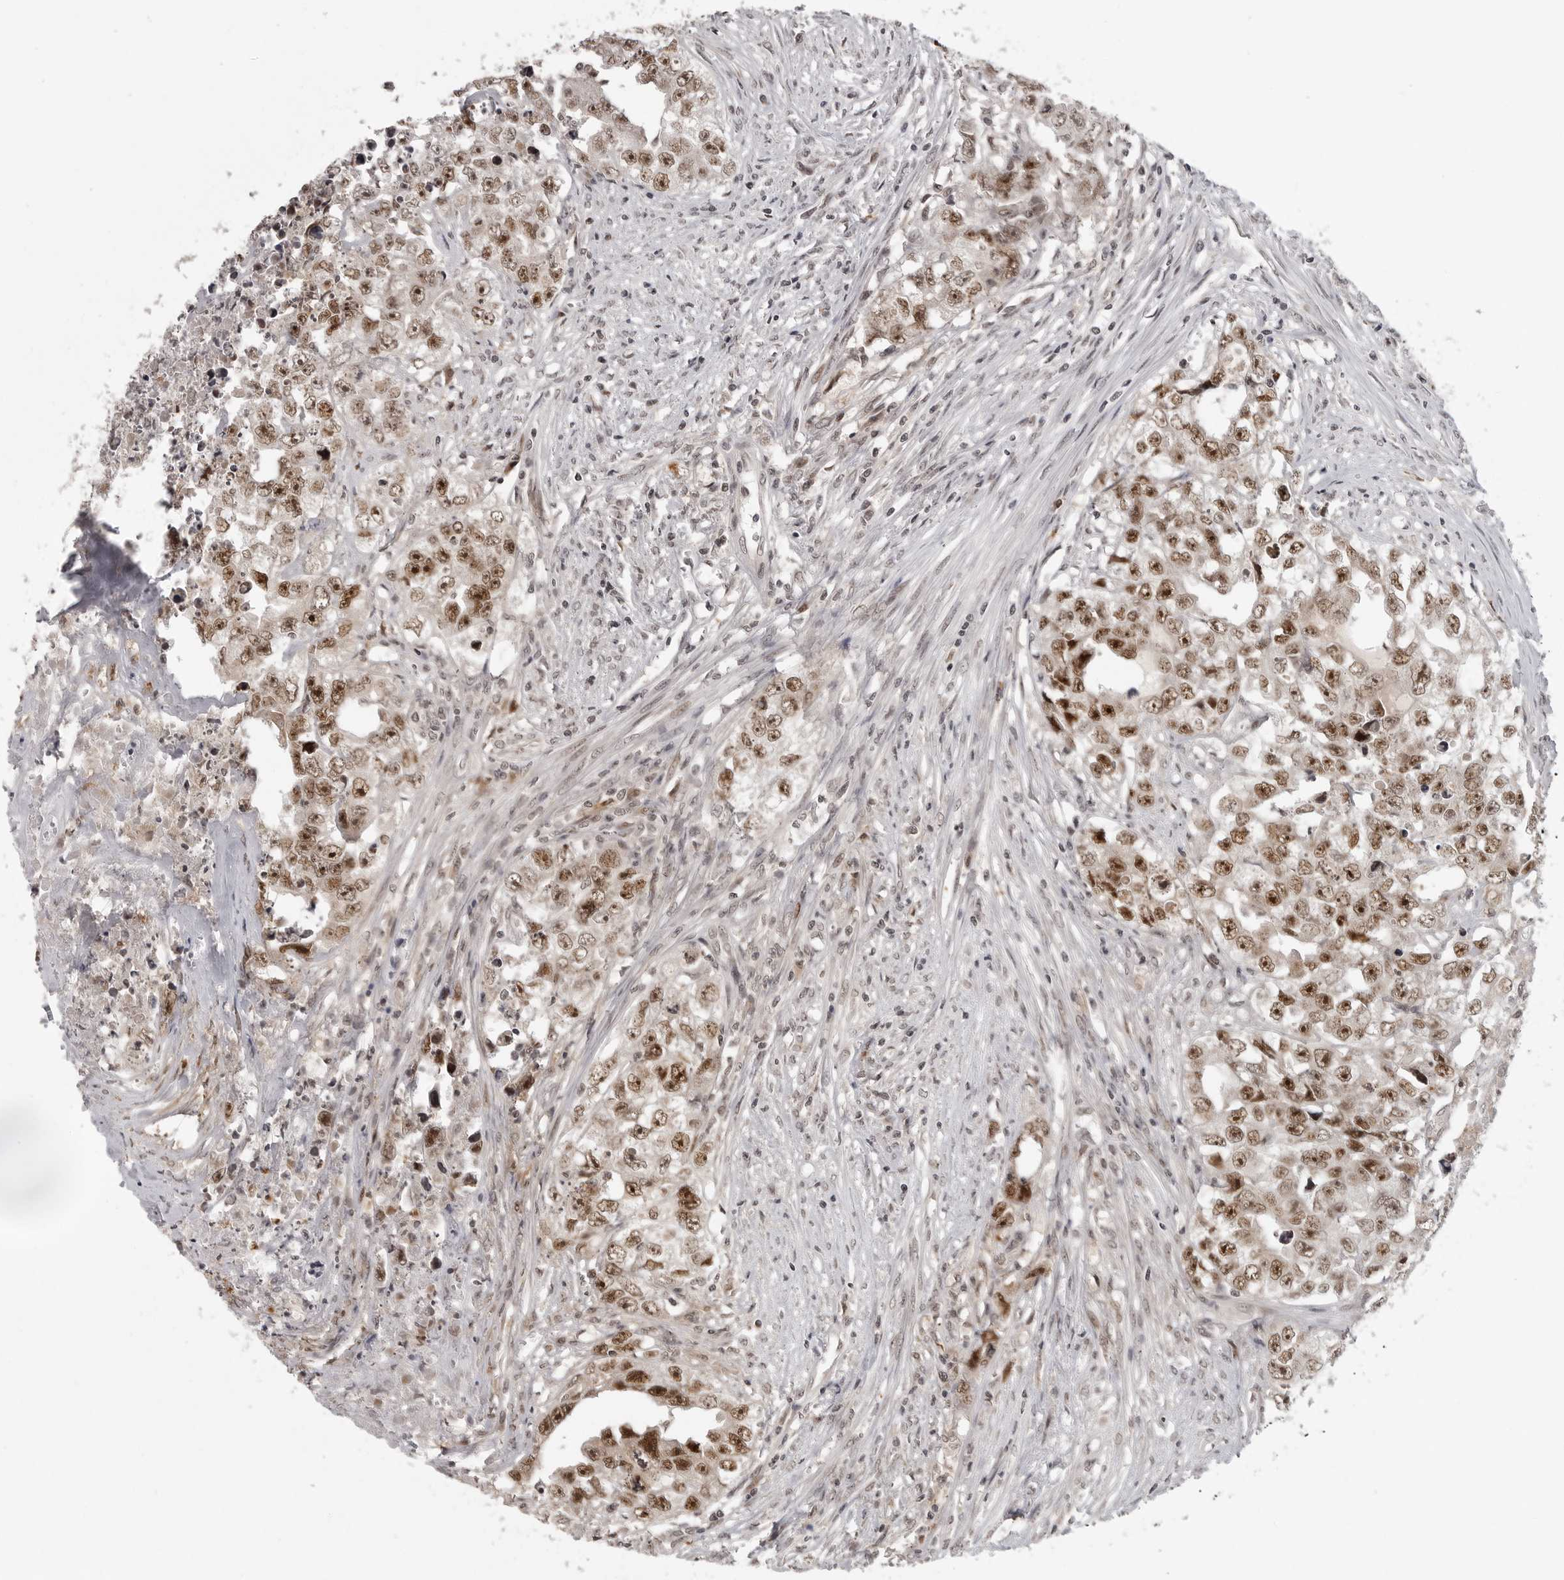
{"staining": {"intensity": "strong", "quantity": ">75%", "location": "nuclear"}, "tissue": "testis cancer", "cell_type": "Tumor cells", "image_type": "cancer", "snomed": [{"axis": "morphology", "description": "Seminoma, NOS"}, {"axis": "morphology", "description": "Carcinoma, Embryonal, NOS"}, {"axis": "topography", "description": "Testis"}], "caption": "Embryonal carcinoma (testis) stained with a protein marker displays strong staining in tumor cells.", "gene": "PEG3", "patient": {"sex": "male", "age": 43}}